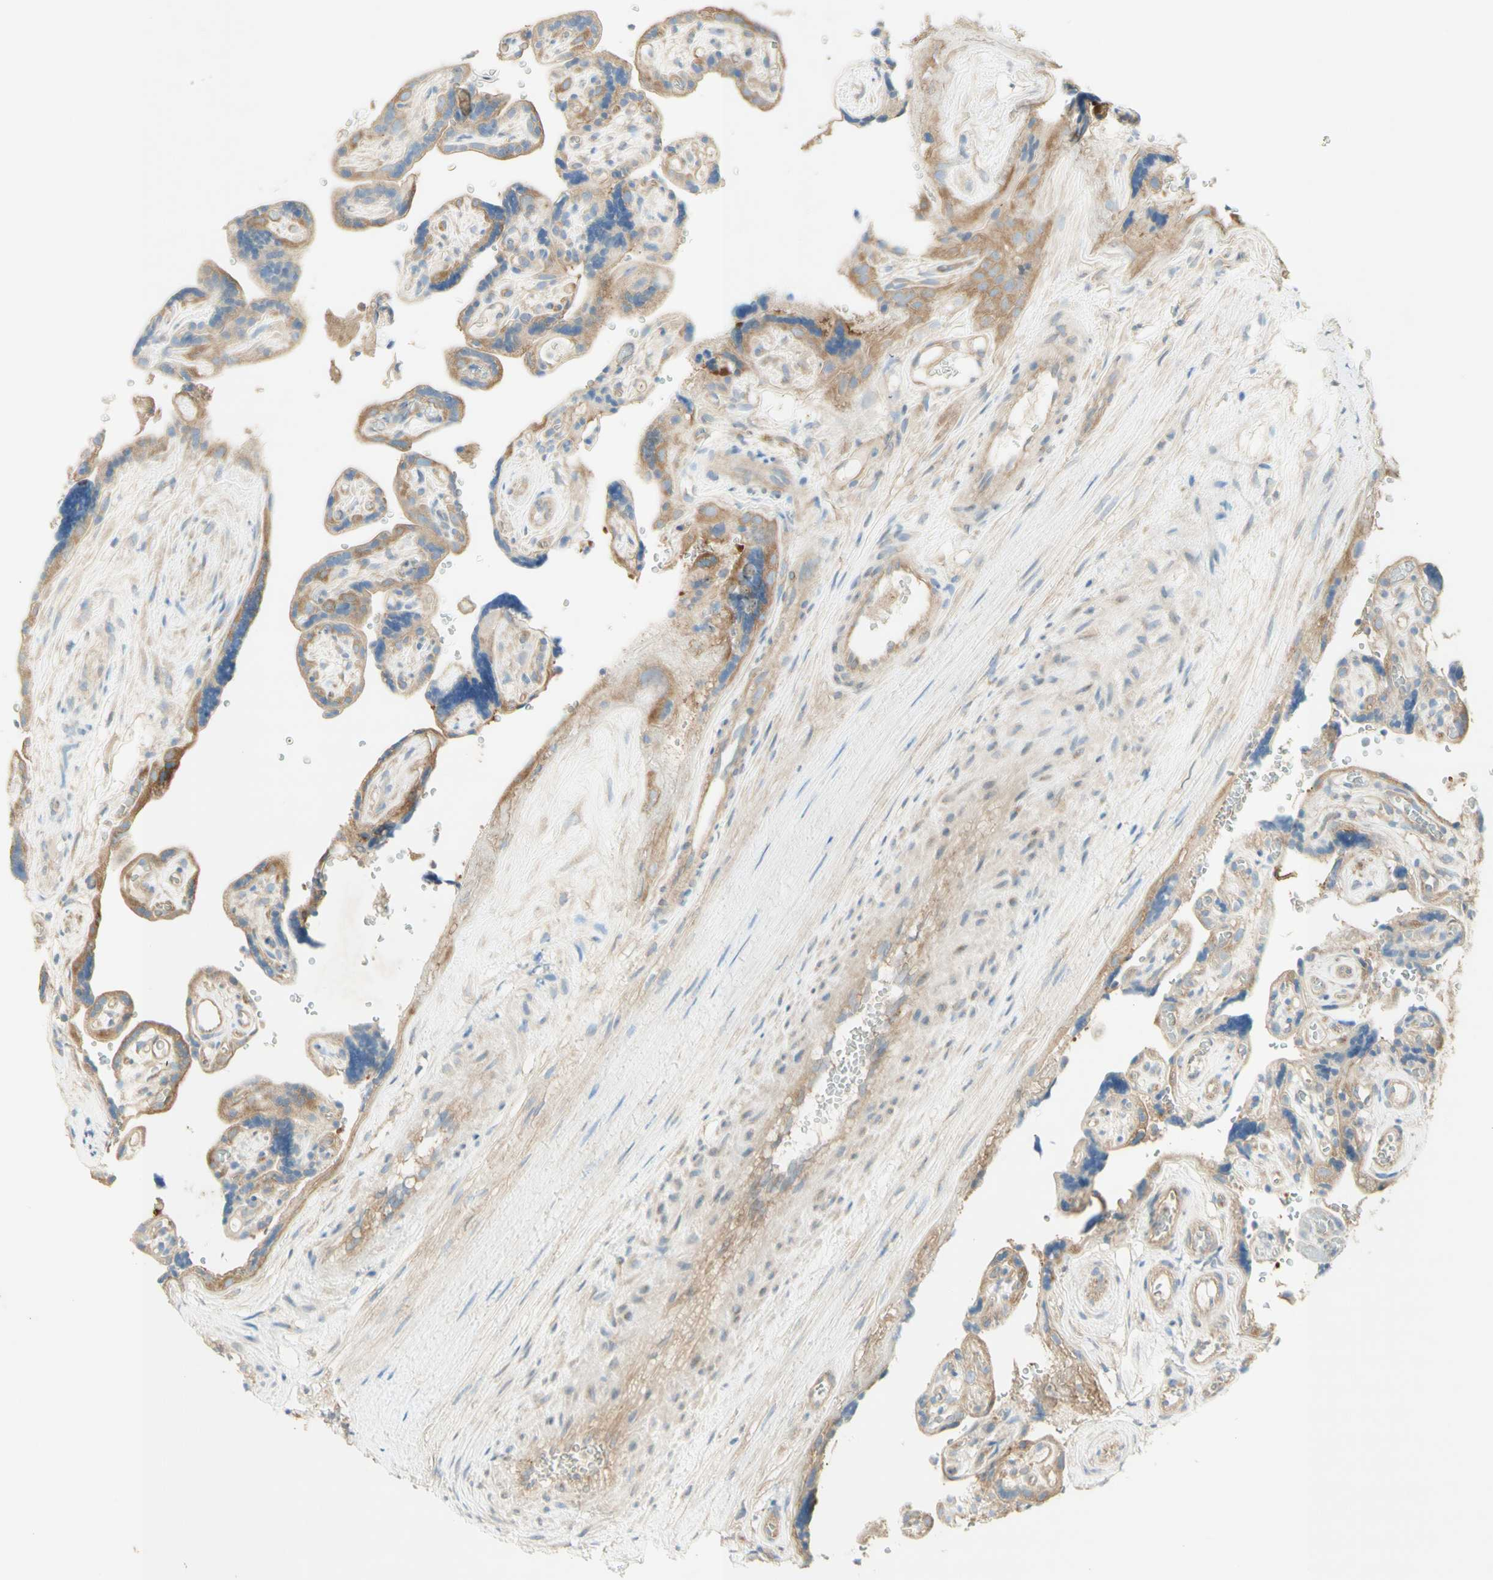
{"staining": {"intensity": "weak", "quantity": ">75%", "location": "cytoplasmic/membranous"}, "tissue": "placenta", "cell_type": "Decidual cells", "image_type": "normal", "snomed": [{"axis": "morphology", "description": "Normal tissue, NOS"}, {"axis": "topography", "description": "Placenta"}], "caption": "Weak cytoplasmic/membranous staining for a protein is appreciated in approximately >75% of decidual cells of normal placenta using immunohistochemistry (IHC).", "gene": "DYNC1H1", "patient": {"sex": "female", "age": 30}}